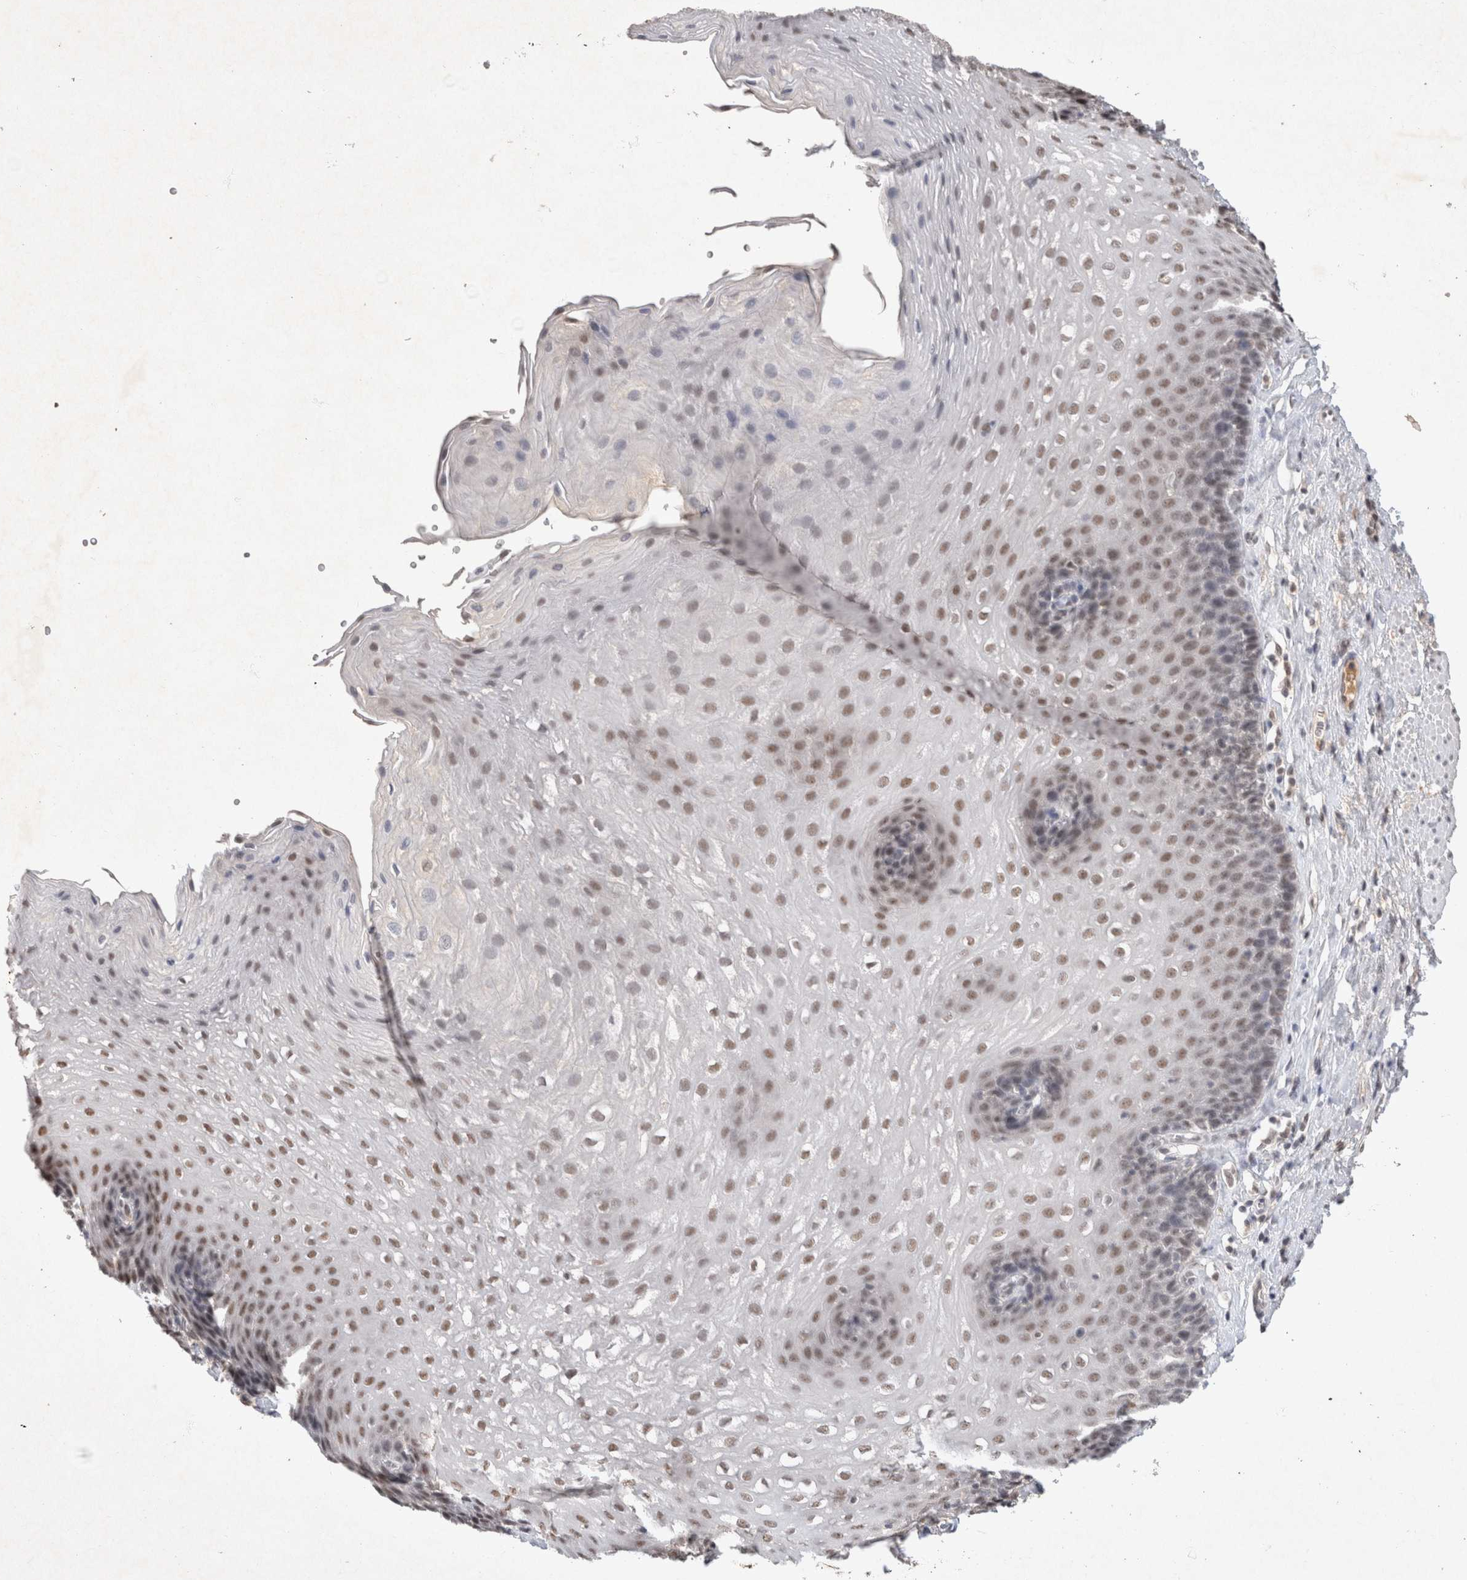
{"staining": {"intensity": "moderate", "quantity": "25%-75%", "location": "nuclear"}, "tissue": "esophagus", "cell_type": "Squamous epithelial cells", "image_type": "normal", "snomed": [{"axis": "morphology", "description": "Normal tissue, NOS"}, {"axis": "topography", "description": "Esophagus"}], "caption": "Brown immunohistochemical staining in unremarkable human esophagus exhibits moderate nuclear staining in about 25%-75% of squamous epithelial cells. Immunohistochemistry stains the protein in brown and the nuclei are stained blue.", "gene": "XRCC5", "patient": {"sex": "female", "age": 66}}